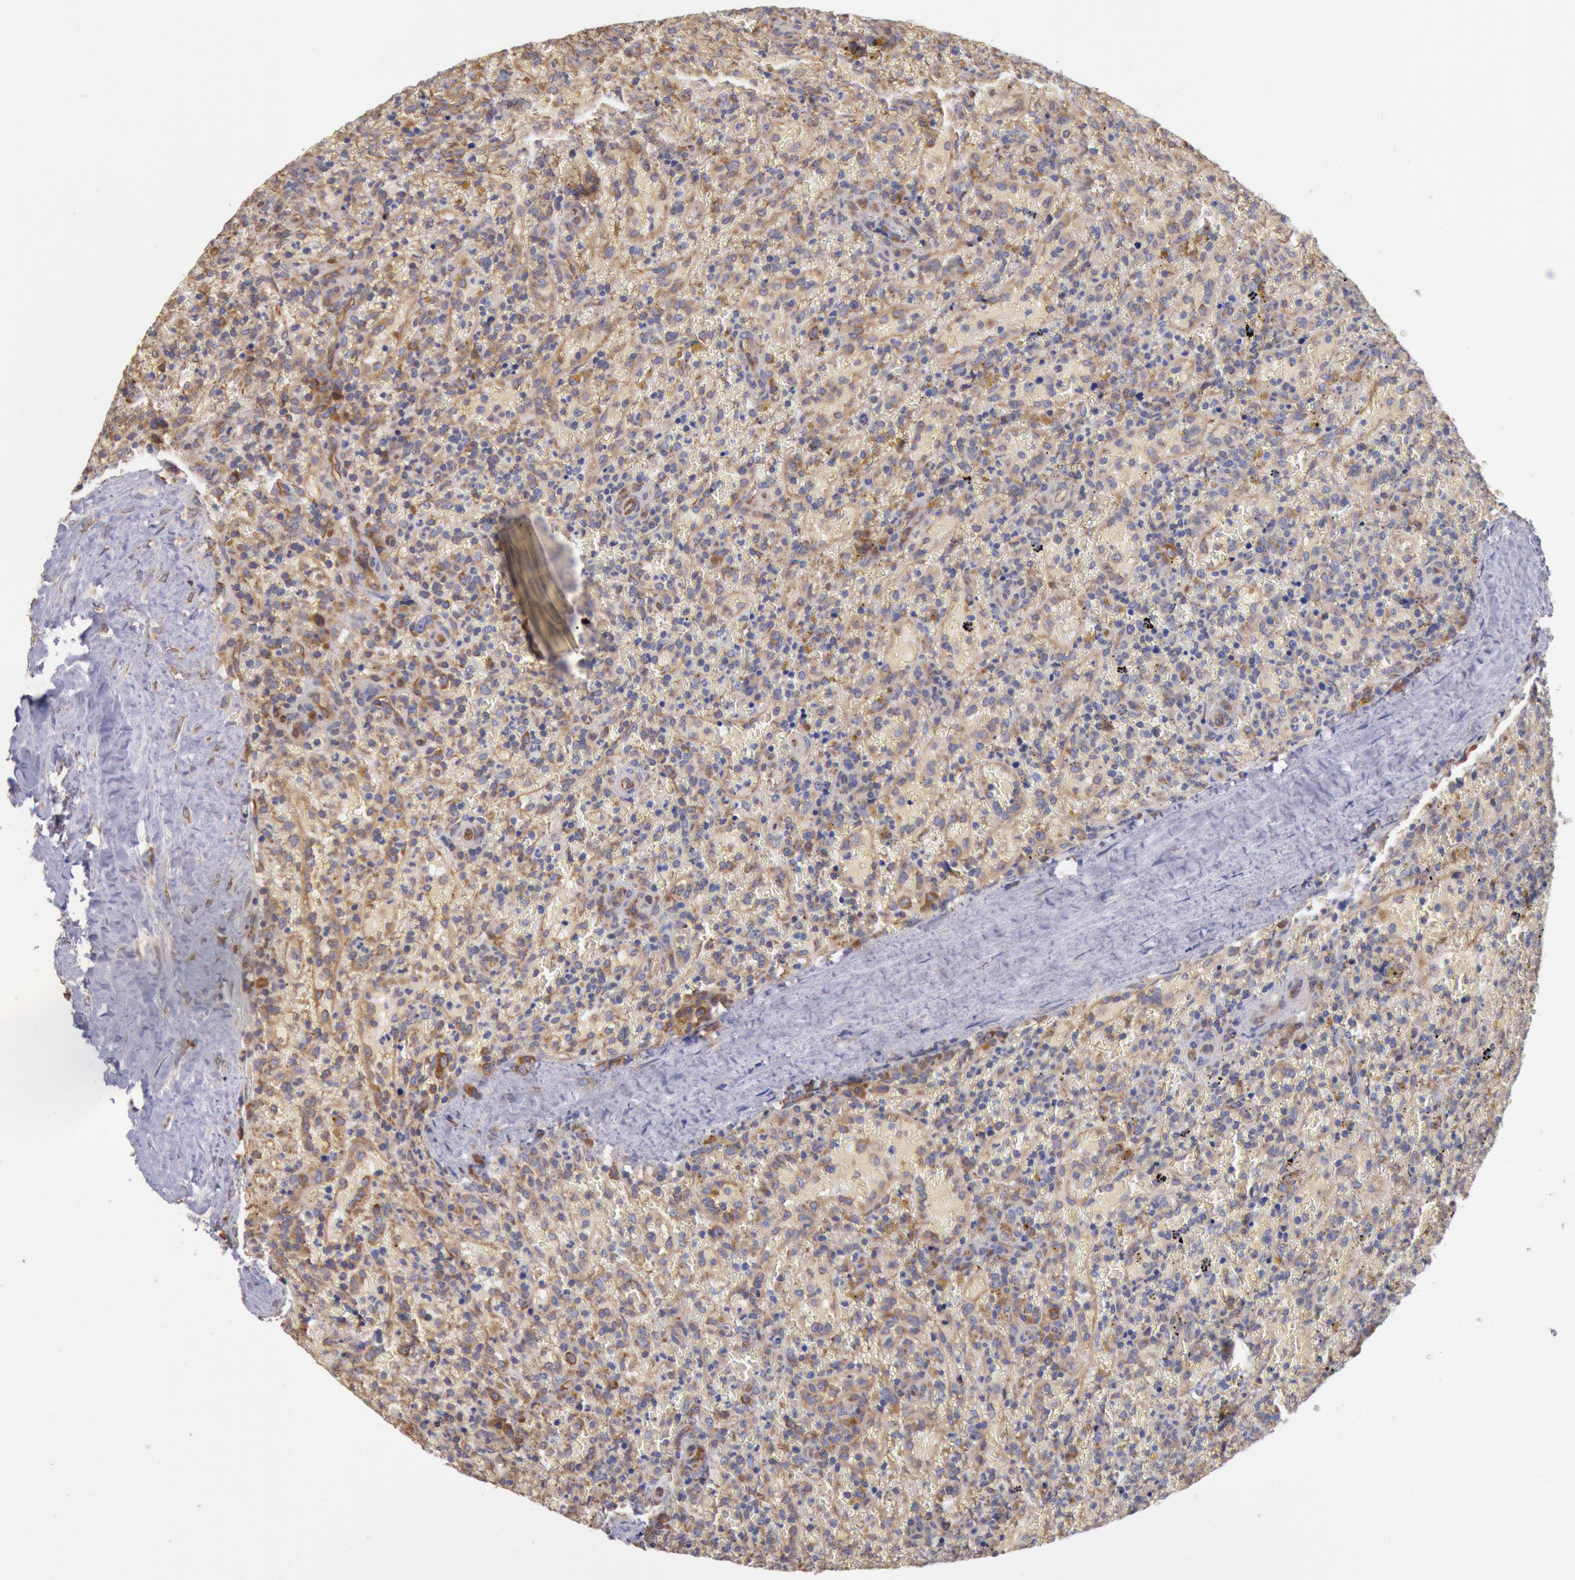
{"staining": {"intensity": "moderate", "quantity": ">75%", "location": "cytoplasmic/membranous"}, "tissue": "lymphoma", "cell_type": "Tumor cells", "image_type": "cancer", "snomed": [{"axis": "morphology", "description": "Malignant lymphoma, non-Hodgkin's type, High grade"}, {"axis": "topography", "description": "Spleen"}, {"axis": "topography", "description": "Lymph node"}], "caption": "Lymphoma stained for a protein displays moderate cytoplasmic/membranous positivity in tumor cells.", "gene": "DRG1", "patient": {"sex": "female", "age": 70}}